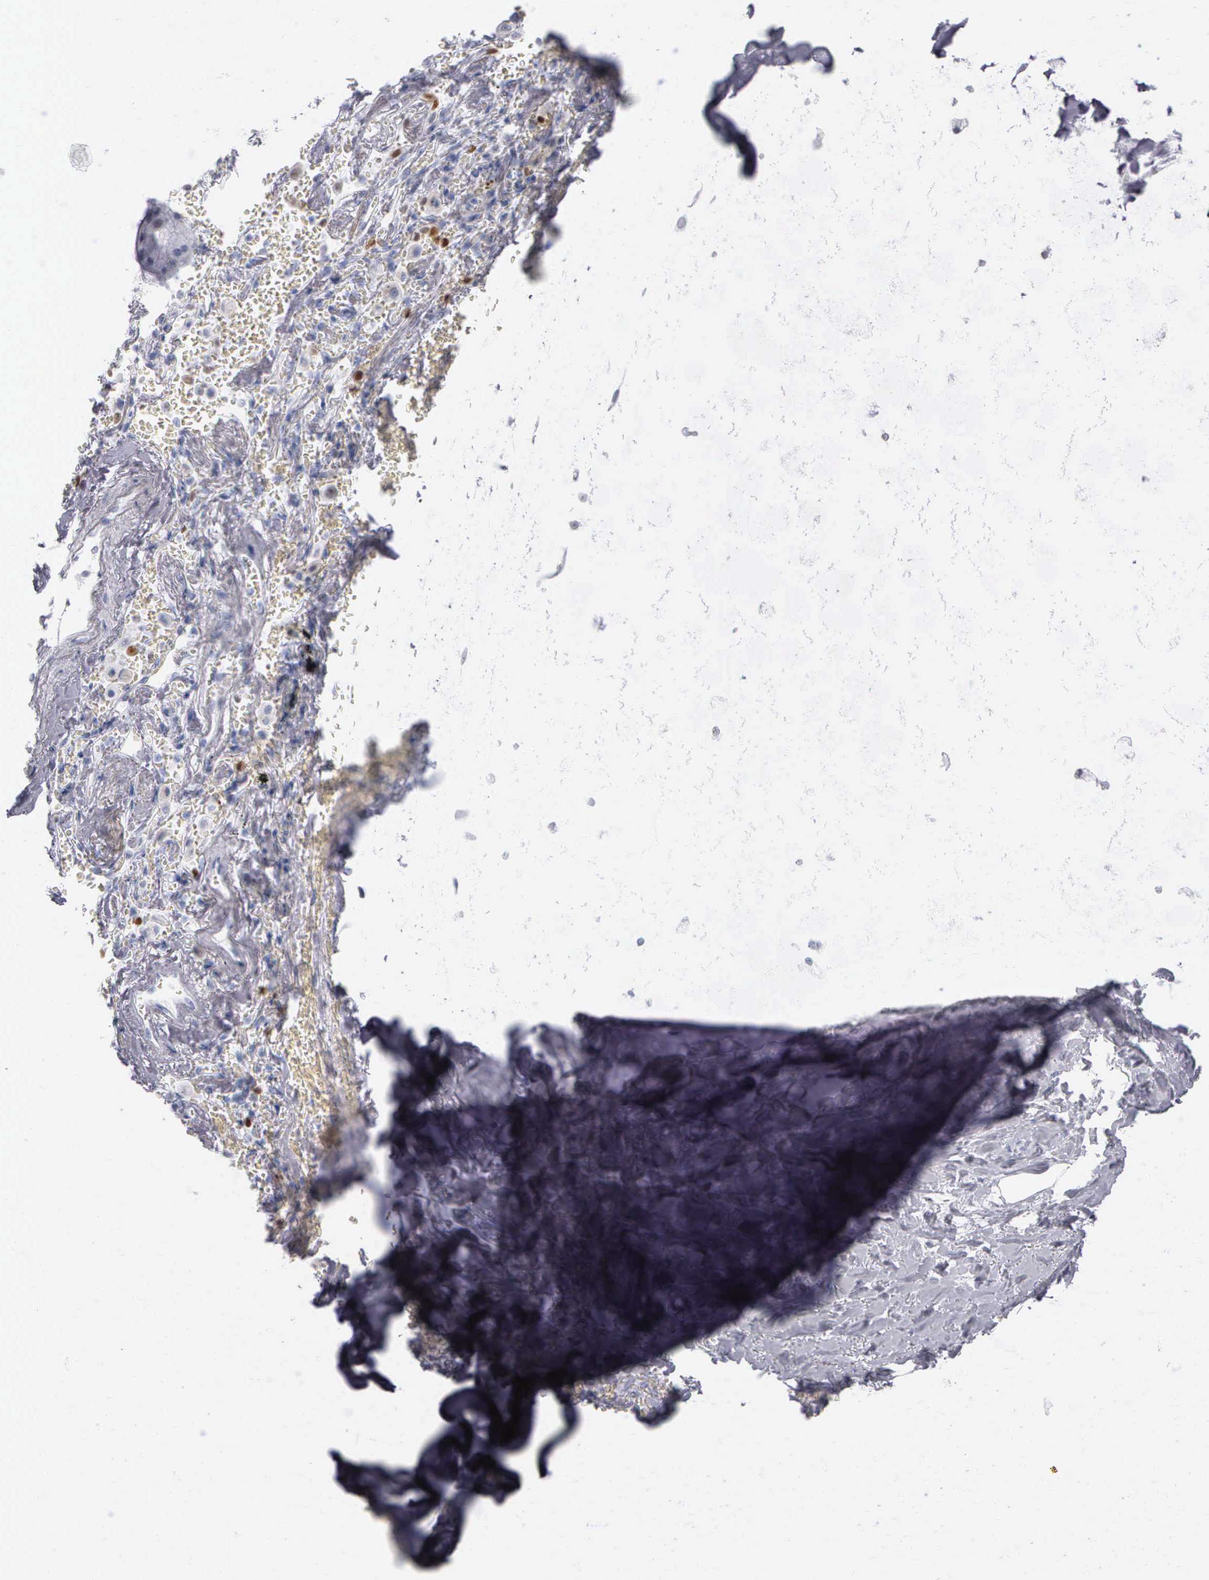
{"staining": {"intensity": "negative", "quantity": "none", "location": "none"}, "tissue": "bronchus", "cell_type": "Respiratory epithelial cells", "image_type": "normal", "snomed": [{"axis": "morphology", "description": "Normal tissue, NOS"}, {"axis": "topography", "description": "Cartilage tissue"}, {"axis": "topography", "description": "Lung"}], "caption": "Immunohistochemical staining of normal bronchus shows no significant positivity in respiratory epithelial cells.", "gene": "NKX2", "patient": {"sex": "male", "age": 65}}